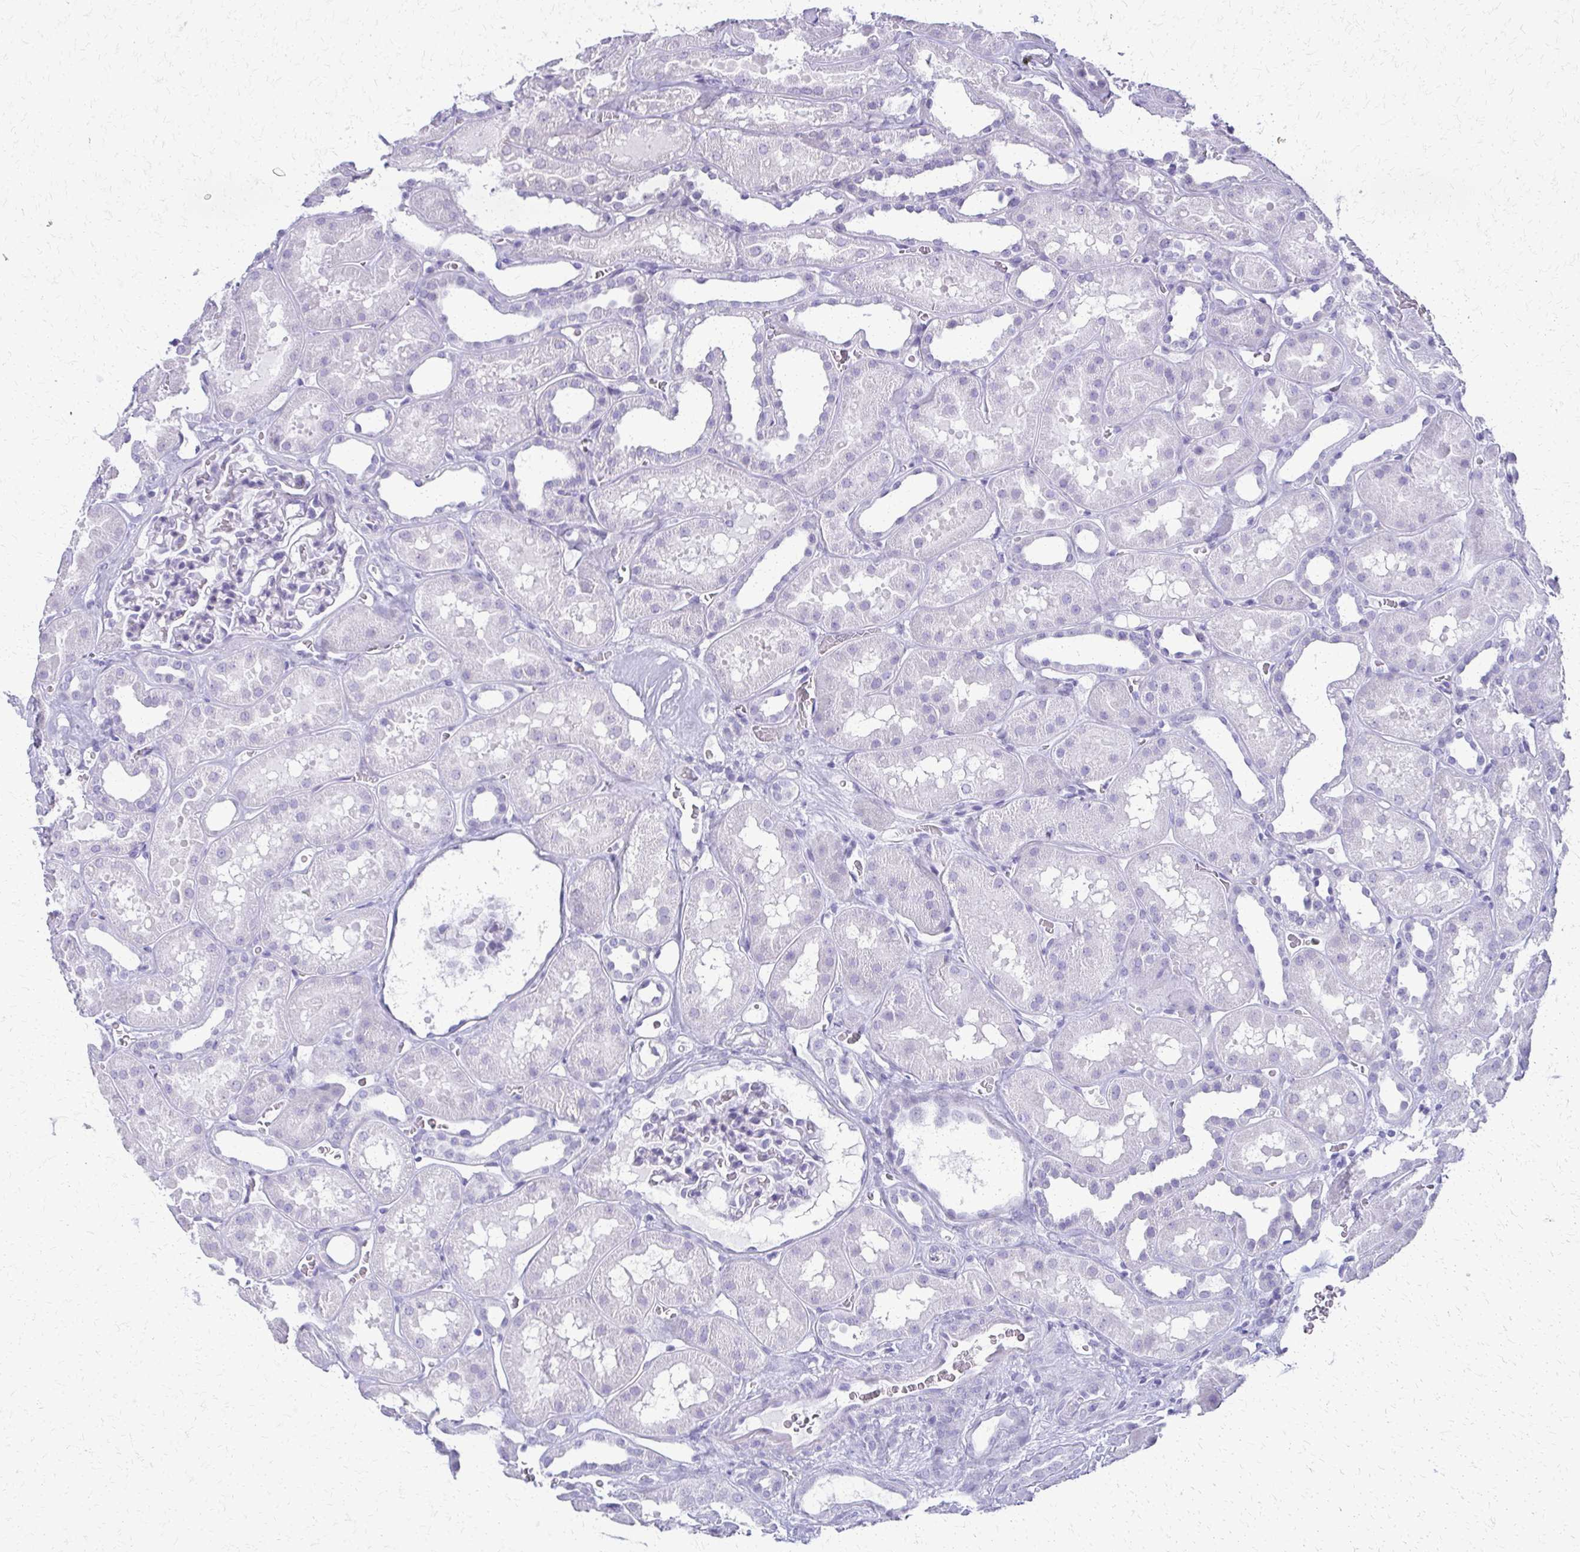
{"staining": {"intensity": "negative", "quantity": "none", "location": "none"}, "tissue": "kidney", "cell_type": "Cells in glomeruli", "image_type": "normal", "snomed": [{"axis": "morphology", "description": "Normal tissue, NOS"}, {"axis": "topography", "description": "Kidney"}], "caption": "This photomicrograph is of benign kidney stained with immunohistochemistry to label a protein in brown with the nuclei are counter-stained blue. There is no expression in cells in glomeruli.", "gene": "FAM162B", "patient": {"sex": "female", "age": 41}}